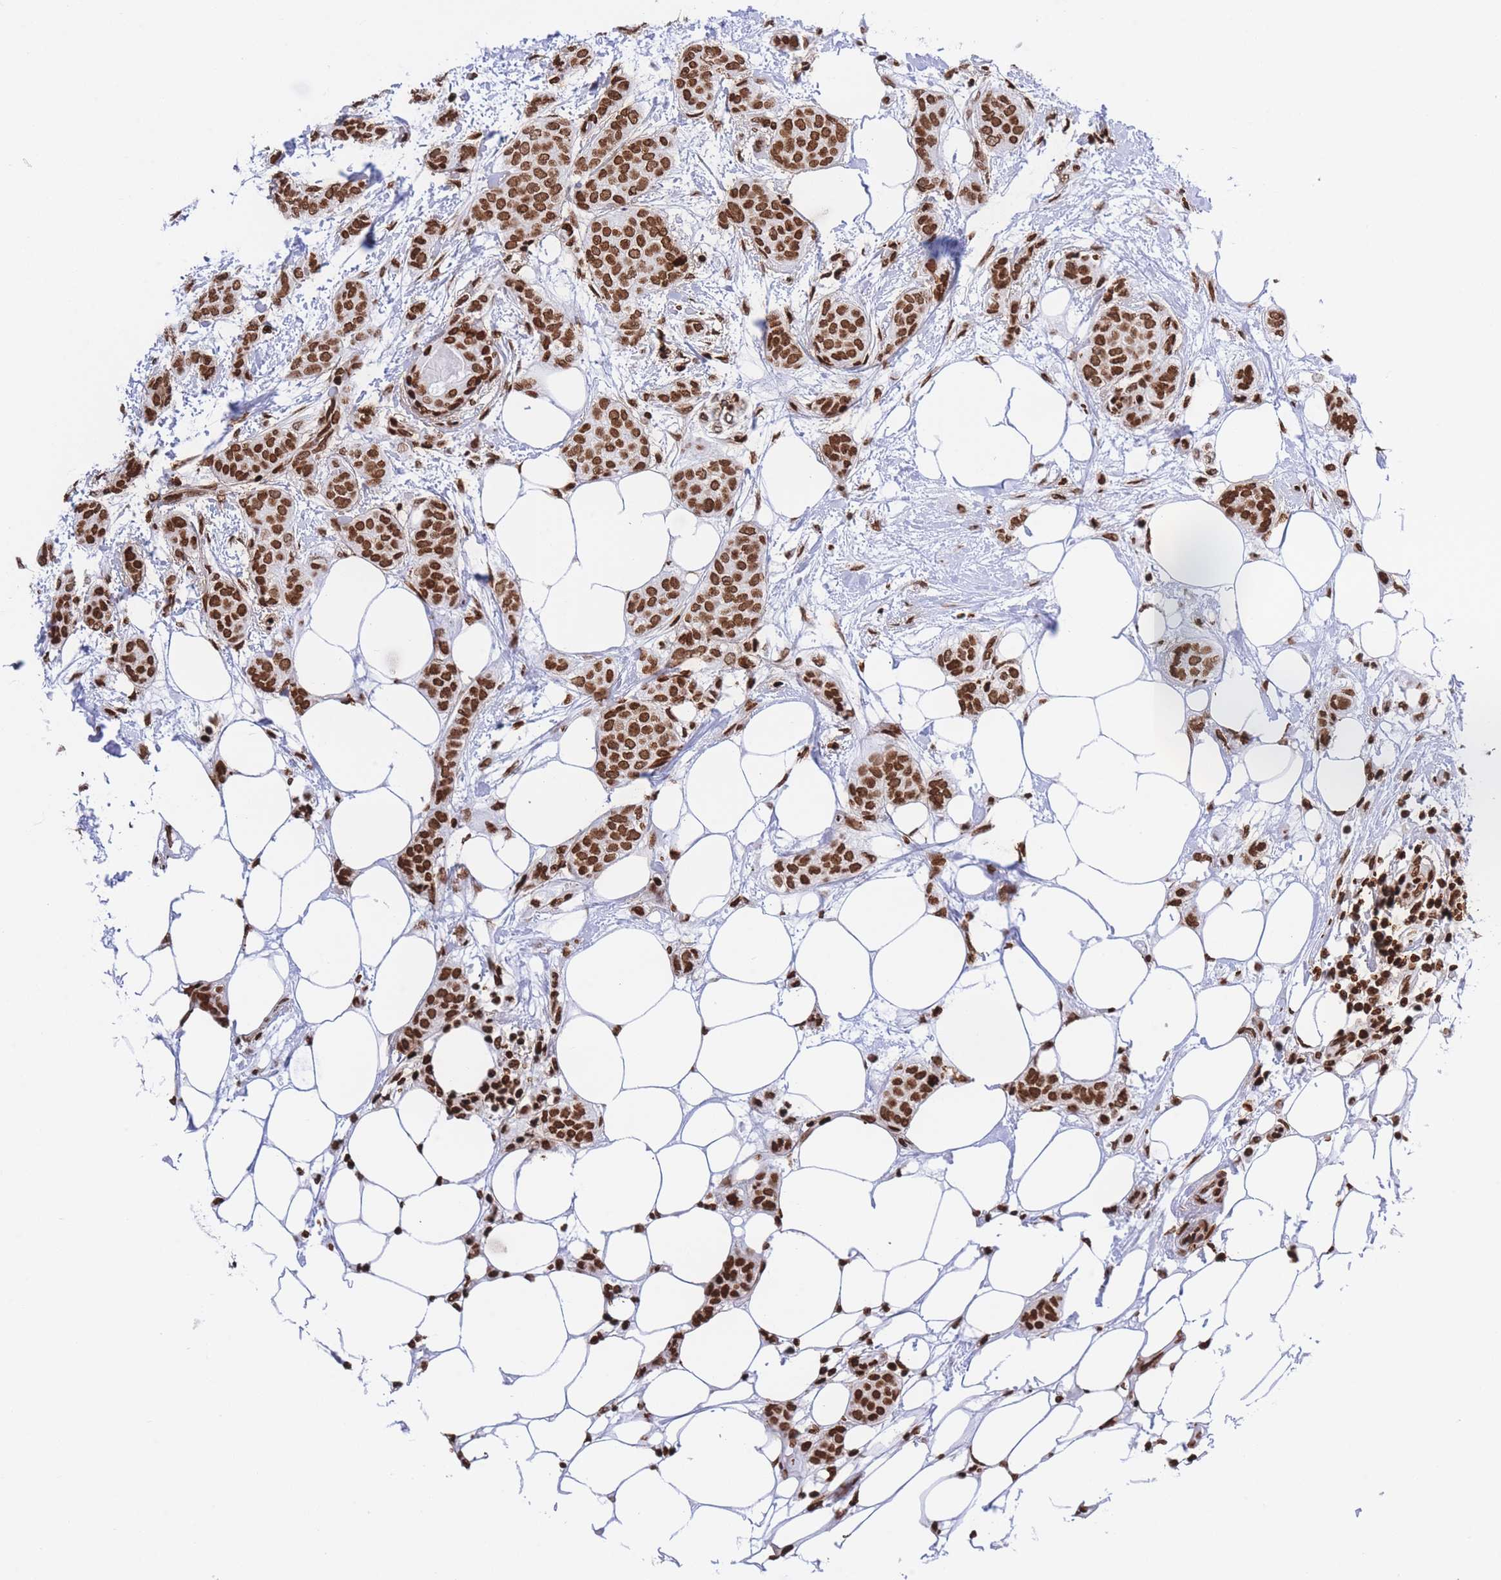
{"staining": {"intensity": "strong", "quantity": ">75%", "location": "nuclear"}, "tissue": "breast cancer", "cell_type": "Tumor cells", "image_type": "cancer", "snomed": [{"axis": "morphology", "description": "Duct carcinoma"}, {"axis": "topography", "description": "Breast"}], "caption": "Strong nuclear protein staining is appreciated in approximately >75% of tumor cells in breast cancer (invasive ductal carcinoma).", "gene": "H2BC11", "patient": {"sex": "female", "age": 72}}